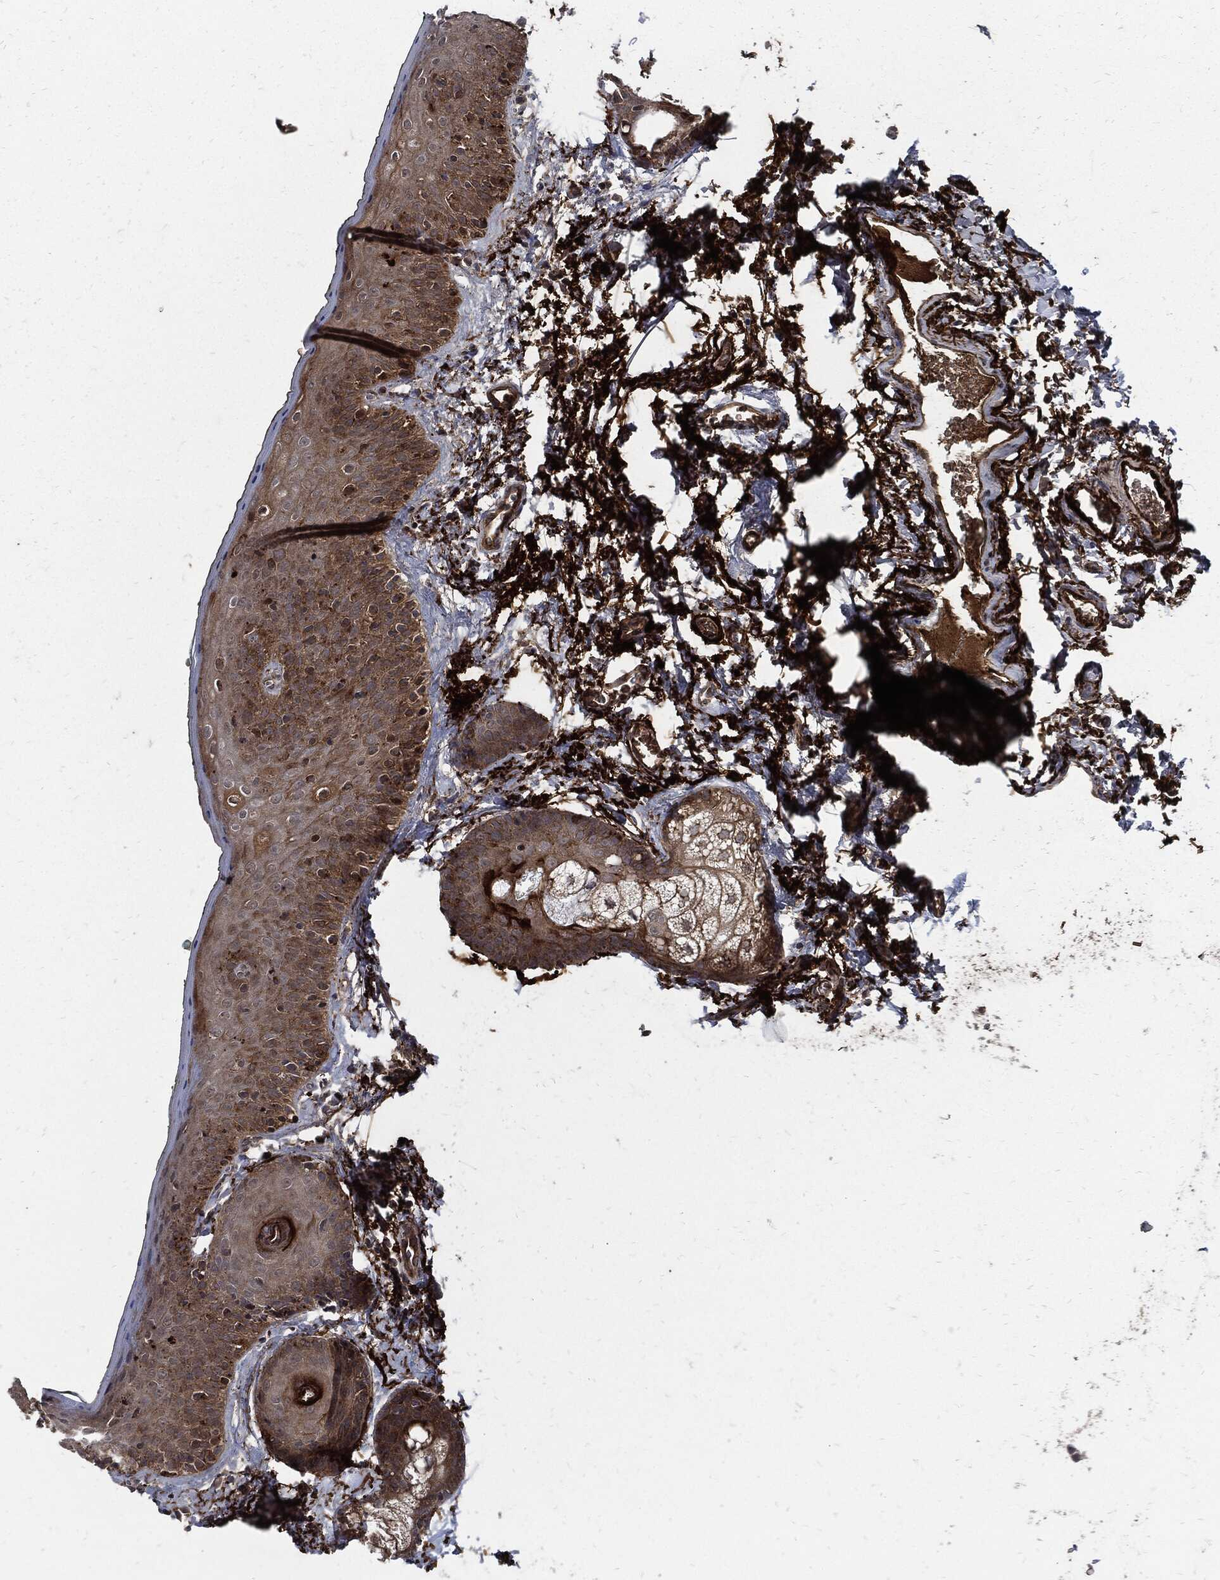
{"staining": {"intensity": "moderate", "quantity": "25%-75%", "location": "cytoplasmic/membranous"}, "tissue": "vagina", "cell_type": "Squamous epithelial cells", "image_type": "normal", "snomed": [{"axis": "morphology", "description": "Normal tissue, NOS"}, {"axis": "topography", "description": "Vagina"}], "caption": "Brown immunohistochemical staining in unremarkable human vagina displays moderate cytoplasmic/membranous staining in approximately 25%-75% of squamous epithelial cells.", "gene": "CLU", "patient": {"sex": "female", "age": 66}}